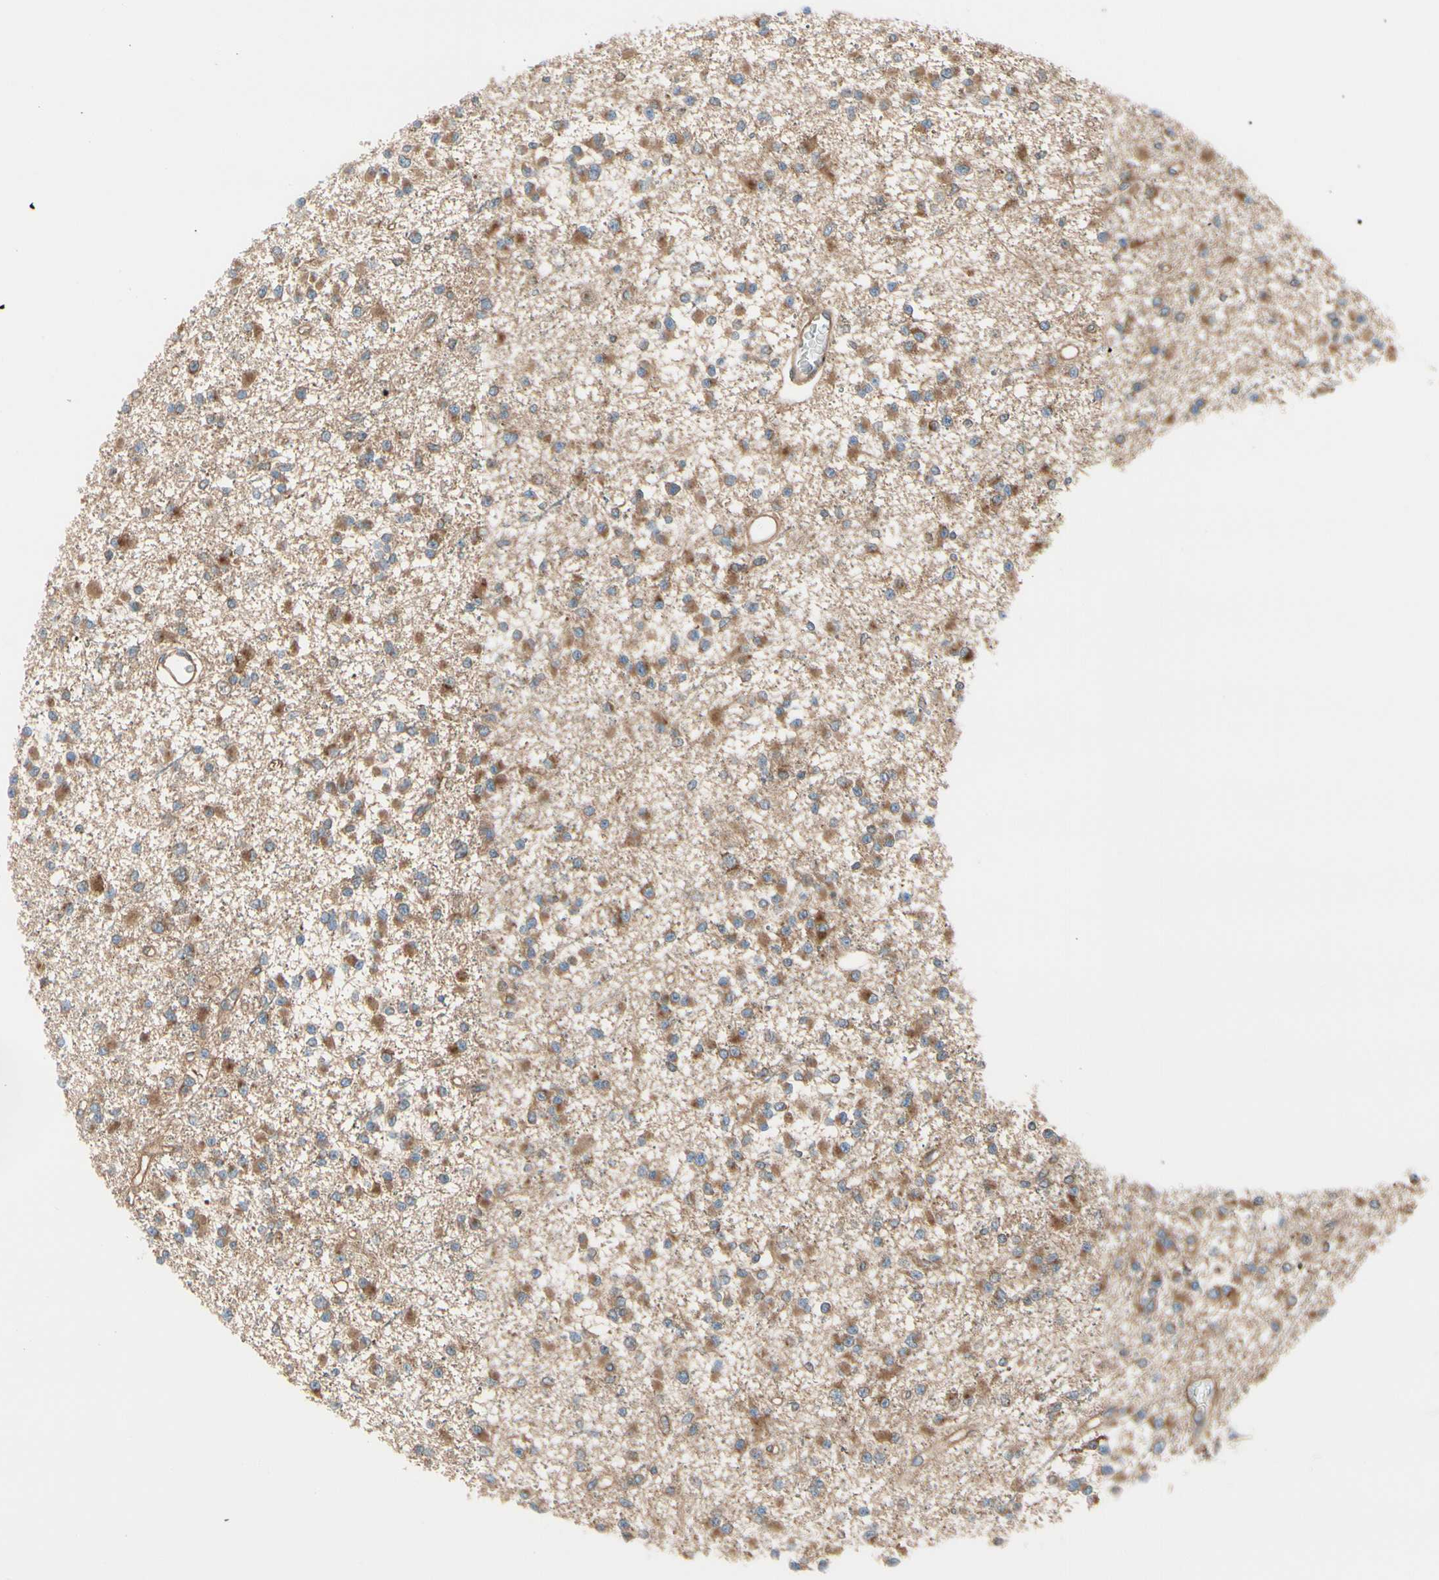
{"staining": {"intensity": "moderate", "quantity": "25%-75%", "location": "cytoplasmic/membranous"}, "tissue": "glioma", "cell_type": "Tumor cells", "image_type": "cancer", "snomed": [{"axis": "morphology", "description": "Glioma, malignant, Low grade"}, {"axis": "topography", "description": "Brain"}], "caption": "Low-grade glioma (malignant) stained for a protein (brown) reveals moderate cytoplasmic/membranous positive positivity in approximately 25%-75% of tumor cells.", "gene": "EPS15", "patient": {"sex": "female", "age": 22}}